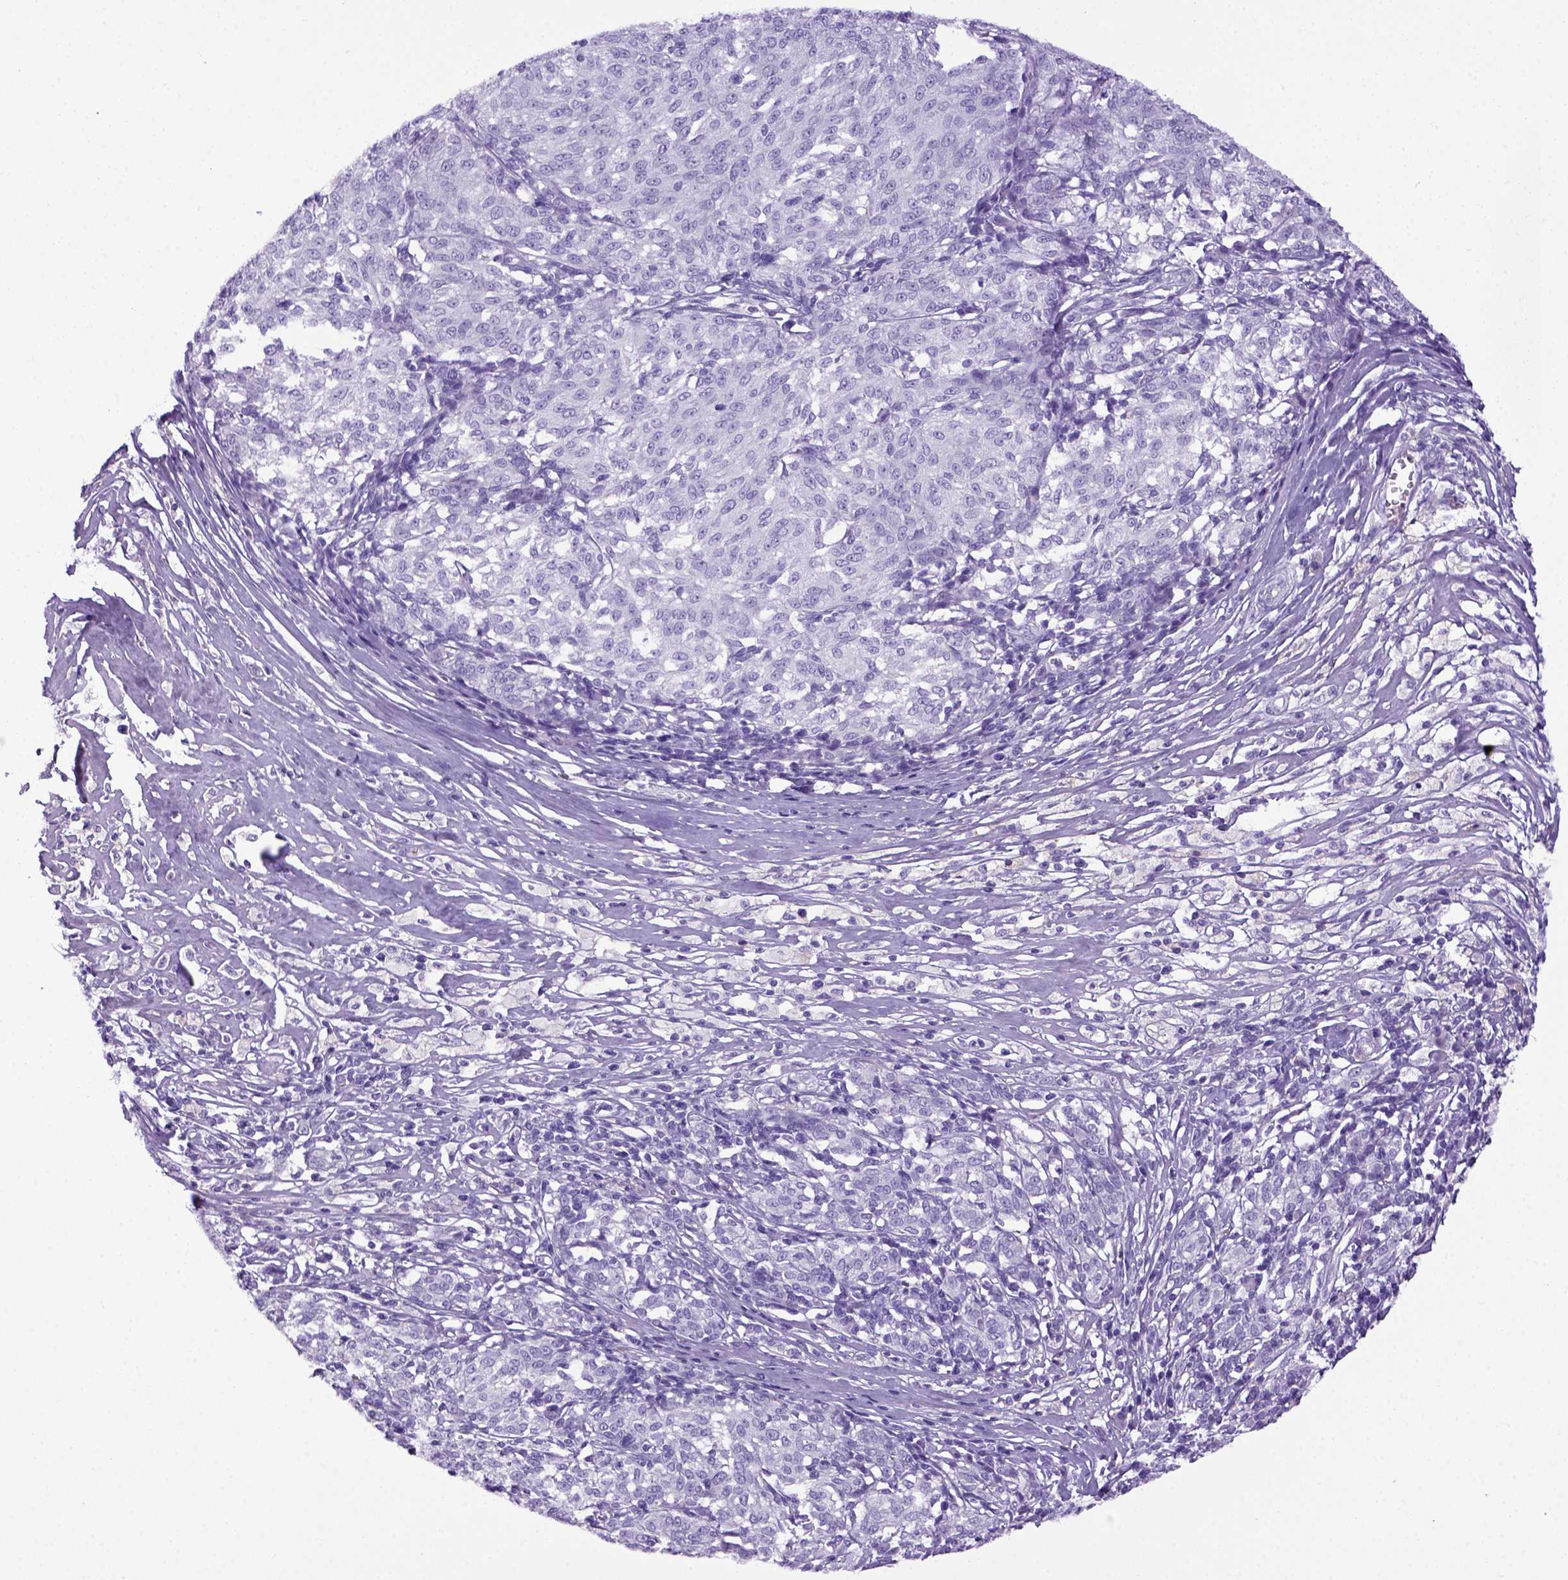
{"staining": {"intensity": "negative", "quantity": "none", "location": "none"}, "tissue": "melanoma", "cell_type": "Tumor cells", "image_type": "cancer", "snomed": [{"axis": "morphology", "description": "Malignant melanoma, NOS"}, {"axis": "topography", "description": "Skin"}], "caption": "An immunohistochemistry (IHC) photomicrograph of malignant melanoma is shown. There is no staining in tumor cells of malignant melanoma.", "gene": "ITIH4", "patient": {"sex": "female", "age": 72}}